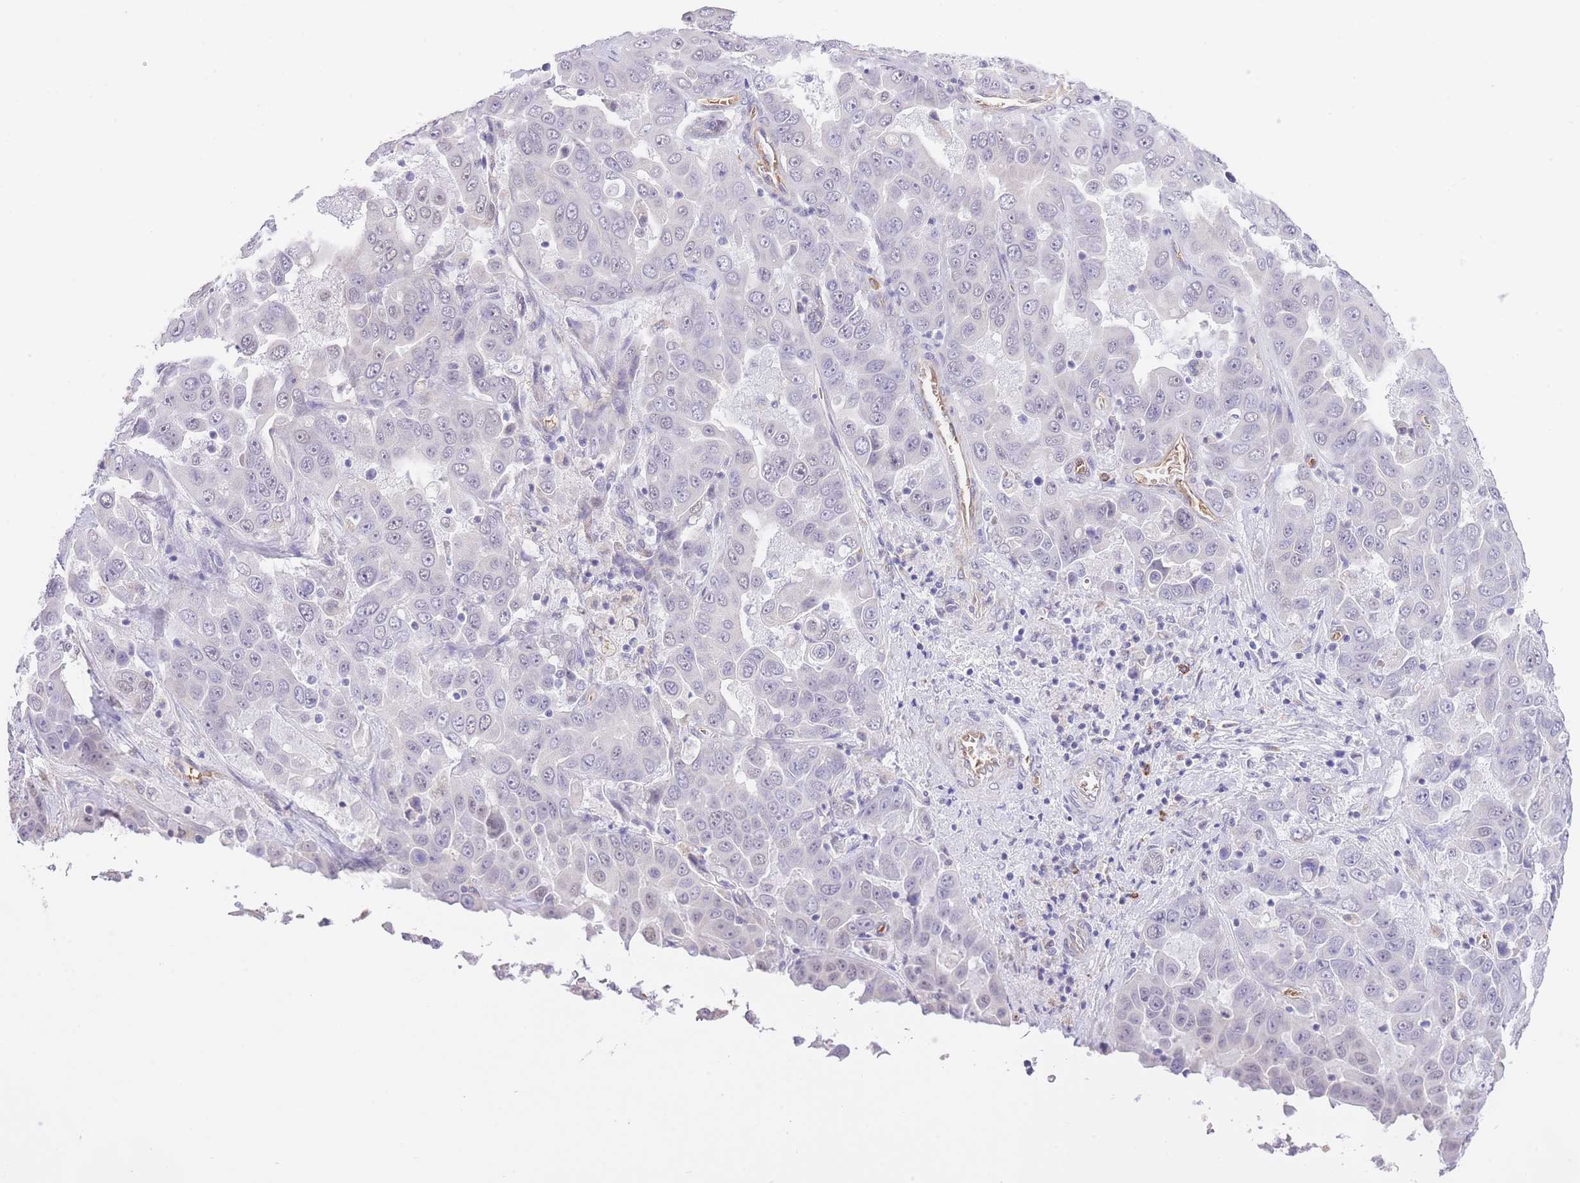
{"staining": {"intensity": "negative", "quantity": "none", "location": "none"}, "tissue": "liver cancer", "cell_type": "Tumor cells", "image_type": "cancer", "snomed": [{"axis": "morphology", "description": "Cholangiocarcinoma"}, {"axis": "topography", "description": "Liver"}], "caption": "This is an IHC photomicrograph of human liver cholangiocarcinoma. There is no staining in tumor cells.", "gene": "MEIOSIN", "patient": {"sex": "female", "age": 52}}